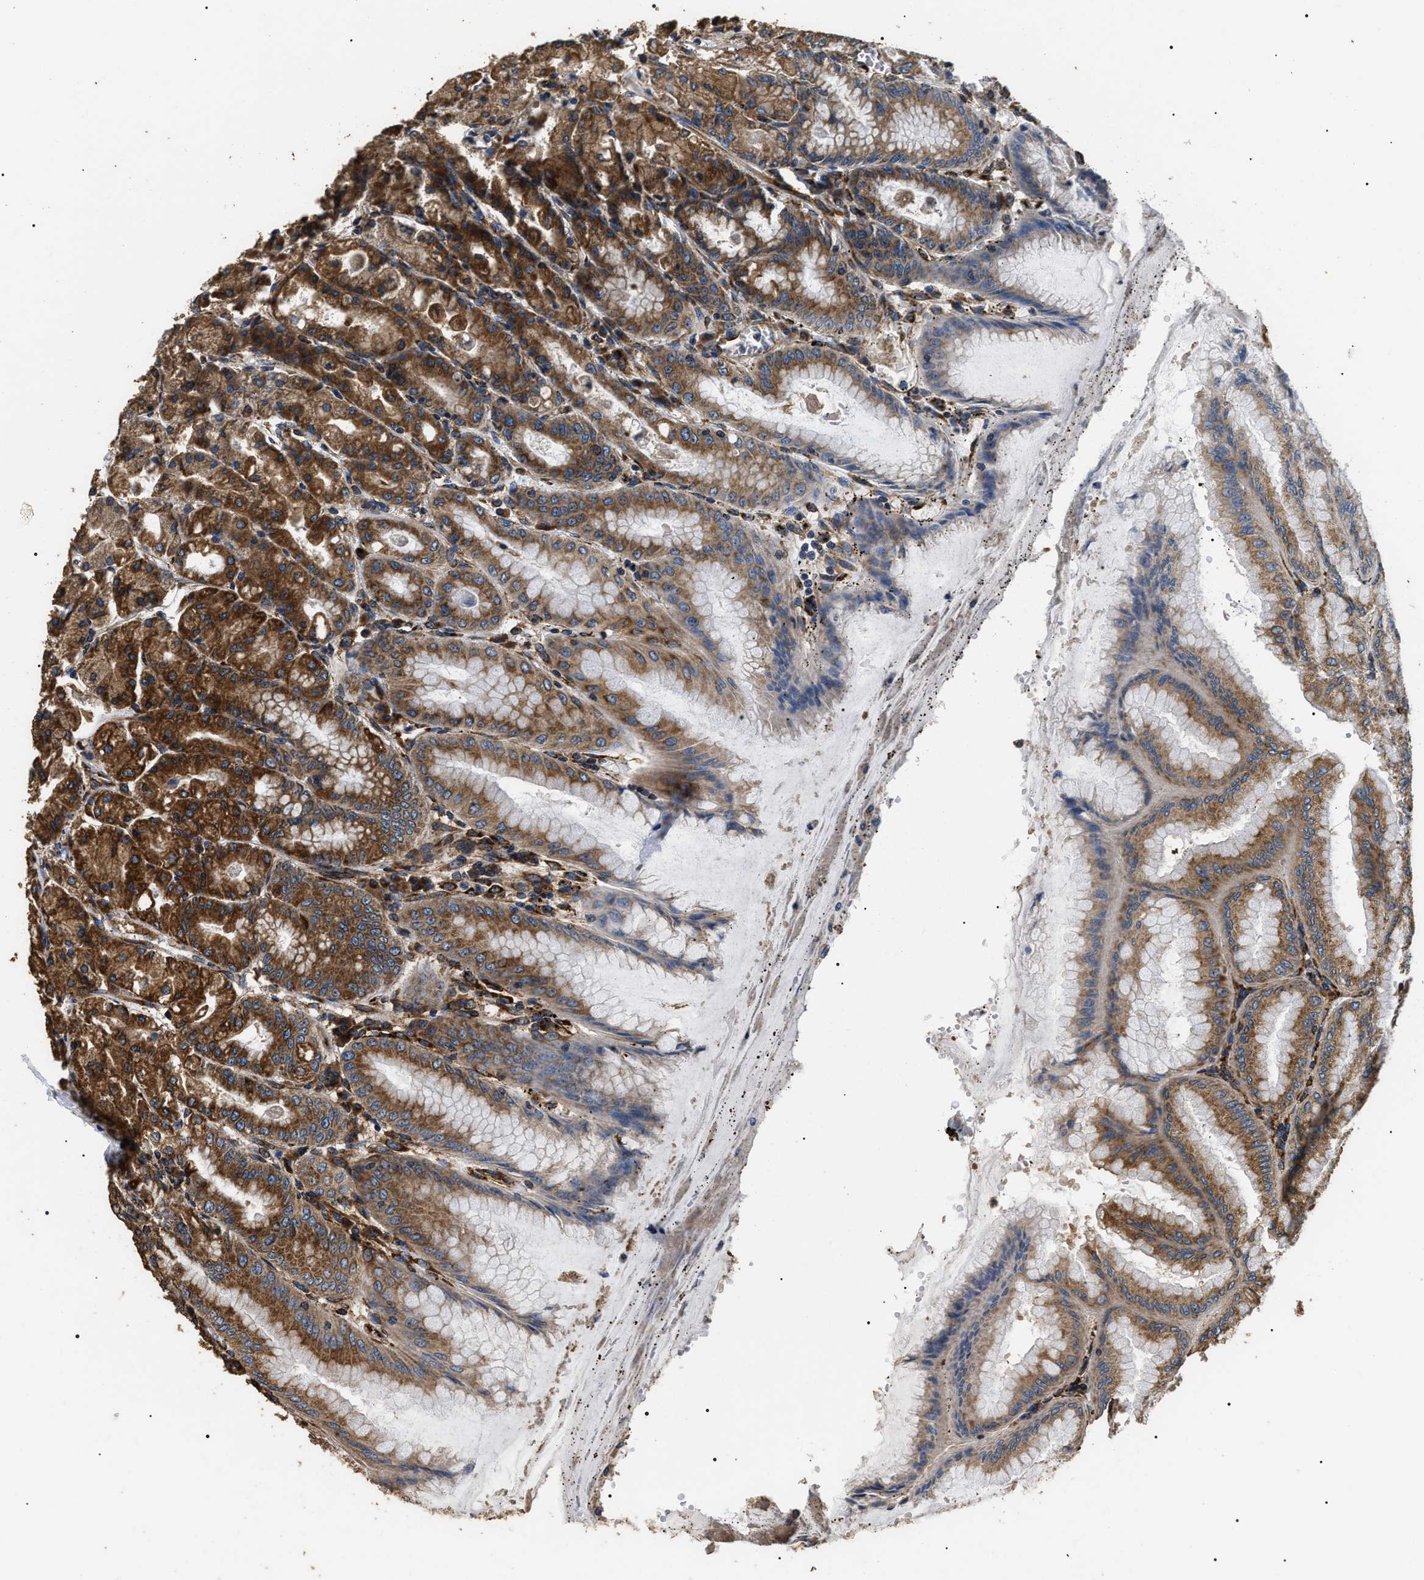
{"staining": {"intensity": "strong", "quantity": ">75%", "location": "cytoplasmic/membranous"}, "tissue": "stomach", "cell_type": "Glandular cells", "image_type": "normal", "snomed": [{"axis": "morphology", "description": "Normal tissue, NOS"}, {"axis": "topography", "description": "Stomach, lower"}], "caption": "Protein staining exhibits strong cytoplasmic/membranous positivity in about >75% of glandular cells in normal stomach. (DAB IHC with brightfield microscopy, high magnification).", "gene": "KTN1", "patient": {"sex": "male", "age": 71}}